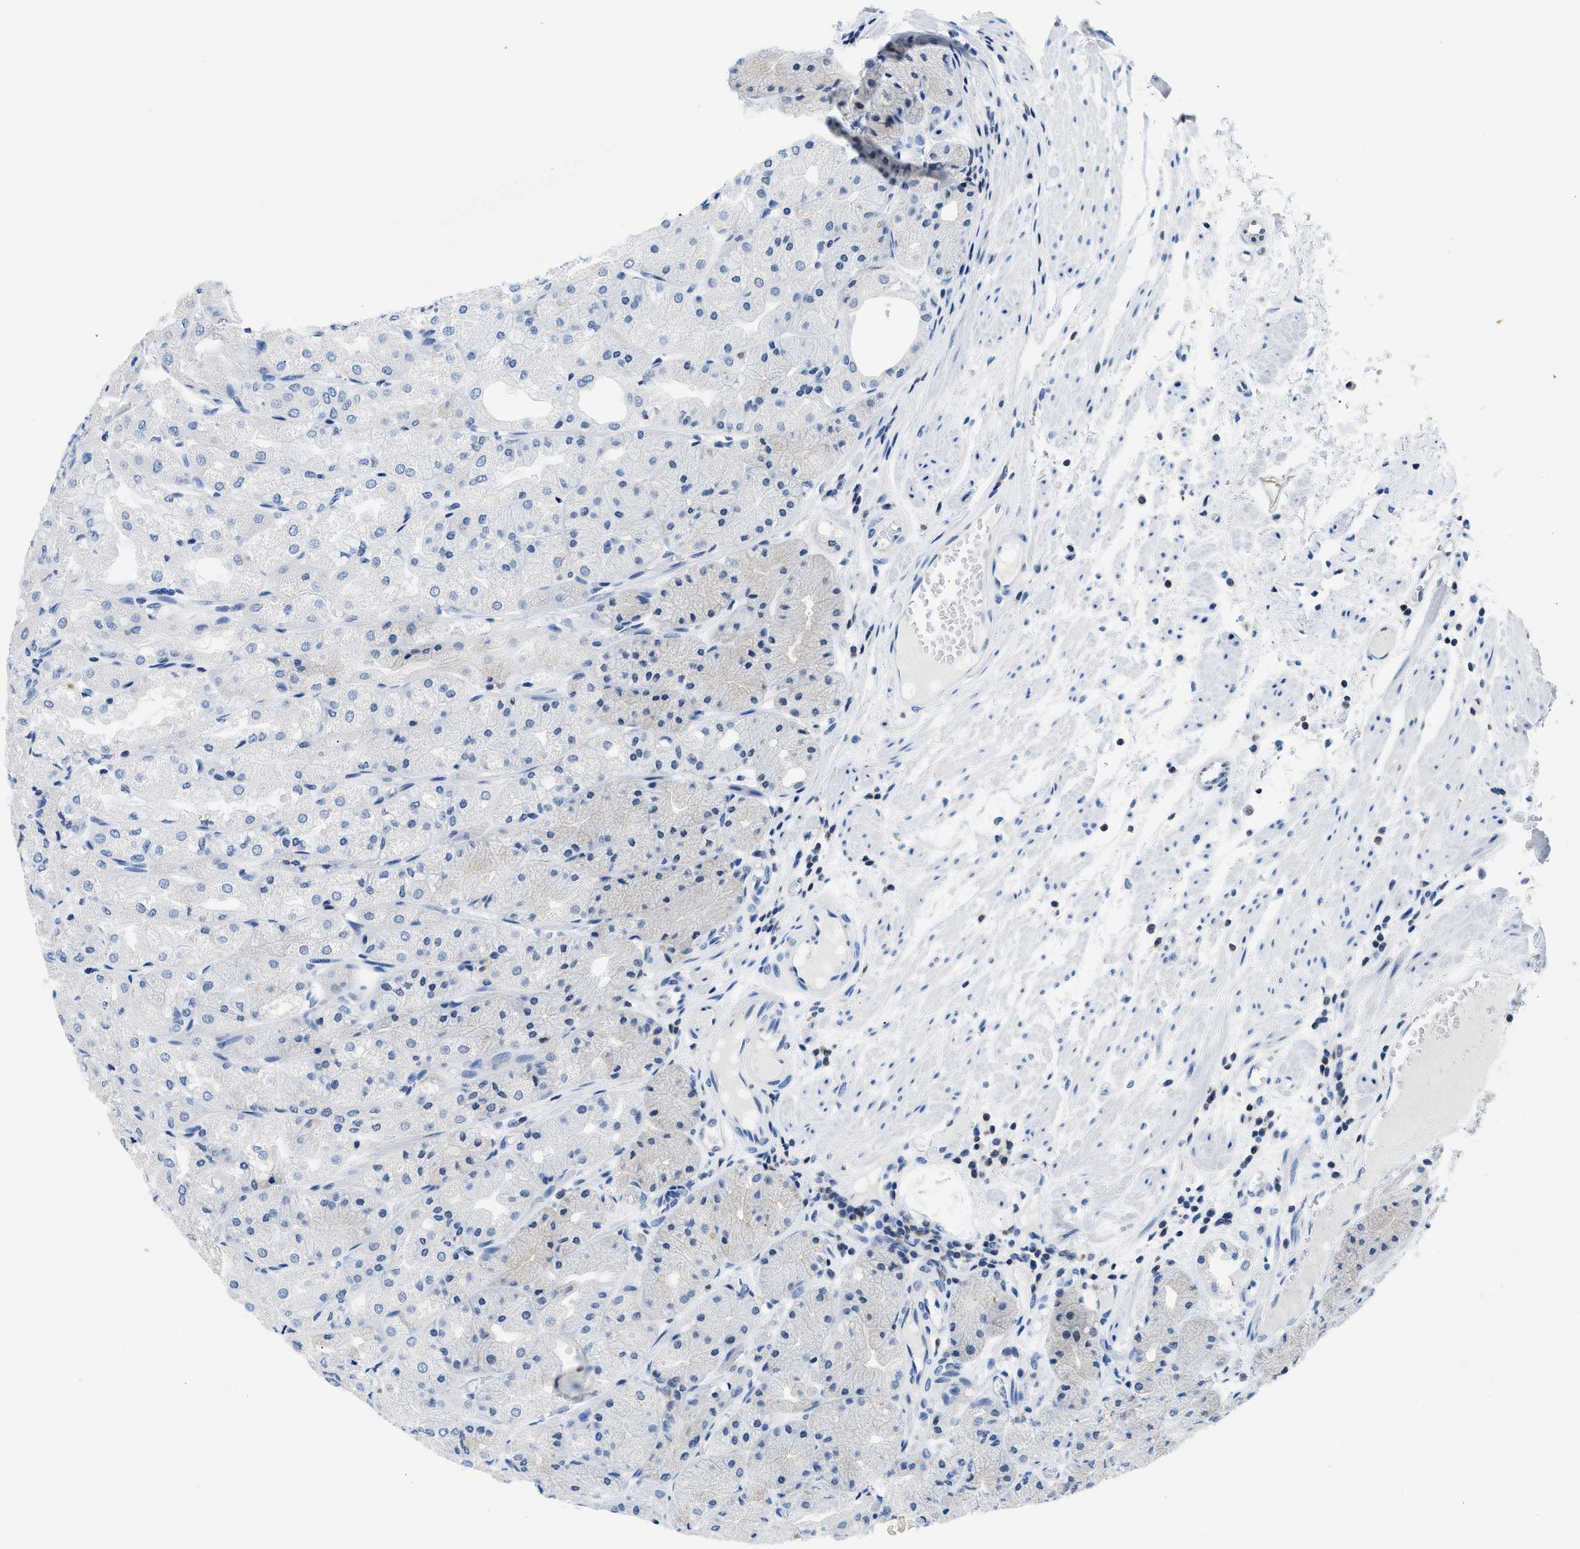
{"staining": {"intensity": "weak", "quantity": "<25%", "location": "cytoplasmic/membranous"}, "tissue": "stomach", "cell_type": "Glandular cells", "image_type": "normal", "snomed": [{"axis": "morphology", "description": "Normal tissue, NOS"}, {"axis": "topography", "description": "Stomach, upper"}], "caption": "The image exhibits no significant positivity in glandular cells of stomach. Nuclei are stained in blue.", "gene": "NFATC2", "patient": {"sex": "male", "age": 72}}